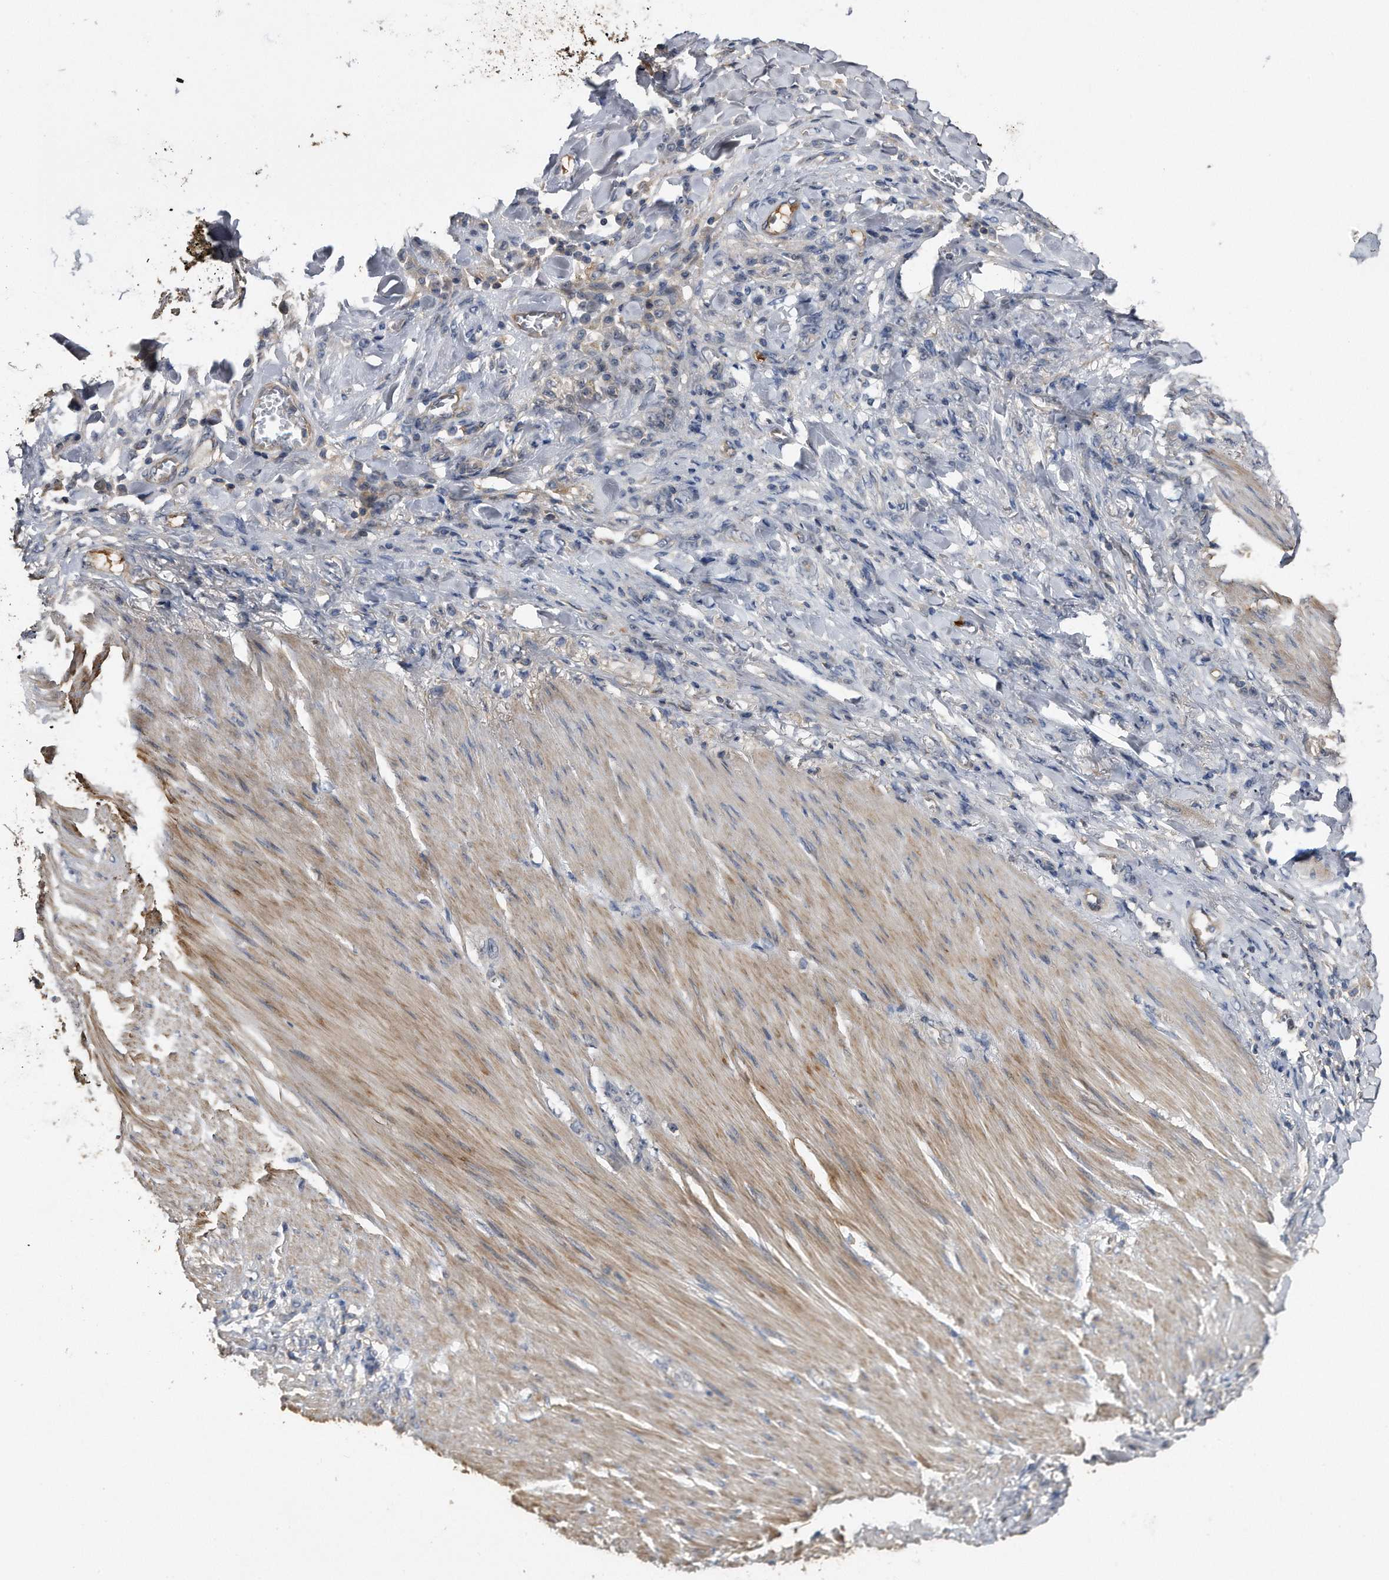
{"staining": {"intensity": "weak", "quantity": "<25%", "location": "cytoplasmic/membranous"}, "tissue": "stomach cancer", "cell_type": "Tumor cells", "image_type": "cancer", "snomed": [{"axis": "morphology", "description": "Normal tissue, NOS"}, {"axis": "morphology", "description": "Adenocarcinoma, NOS"}, {"axis": "topography", "description": "Stomach"}], "caption": "The image shows no staining of tumor cells in stomach cancer (adenocarcinoma).", "gene": "KCND3", "patient": {"sex": "male", "age": 82}}